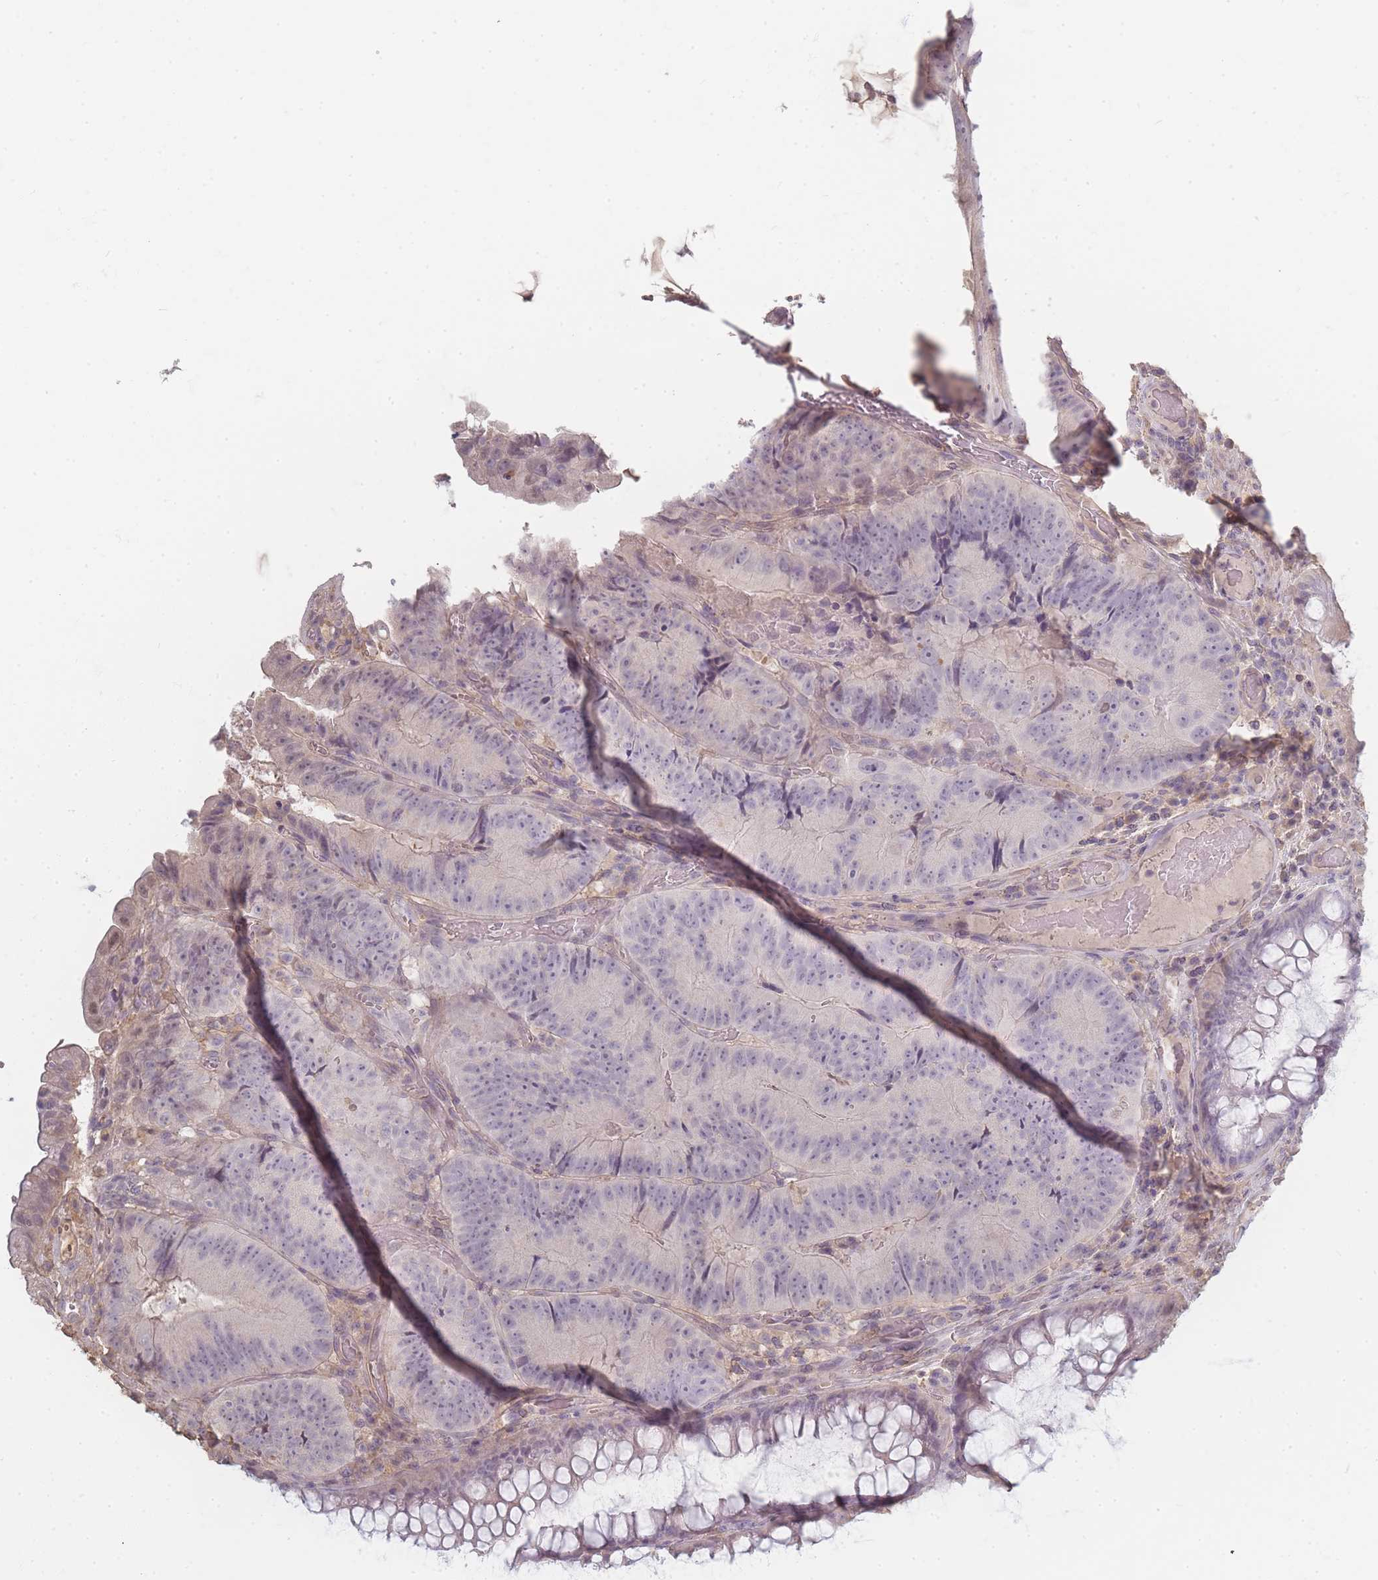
{"staining": {"intensity": "weak", "quantity": "<25%", "location": "nuclear"}, "tissue": "colorectal cancer", "cell_type": "Tumor cells", "image_type": "cancer", "snomed": [{"axis": "morphology", "description": "Adenocarcinoma, NOS"}, {"axis": "topography", "description": "Colon"}], "caption": "Tumor cells are negative for protein expression in human adenocarcinoma (colorectal).", "gene": "RFTN1", "patient": {"sex": "female", "age": 86}}